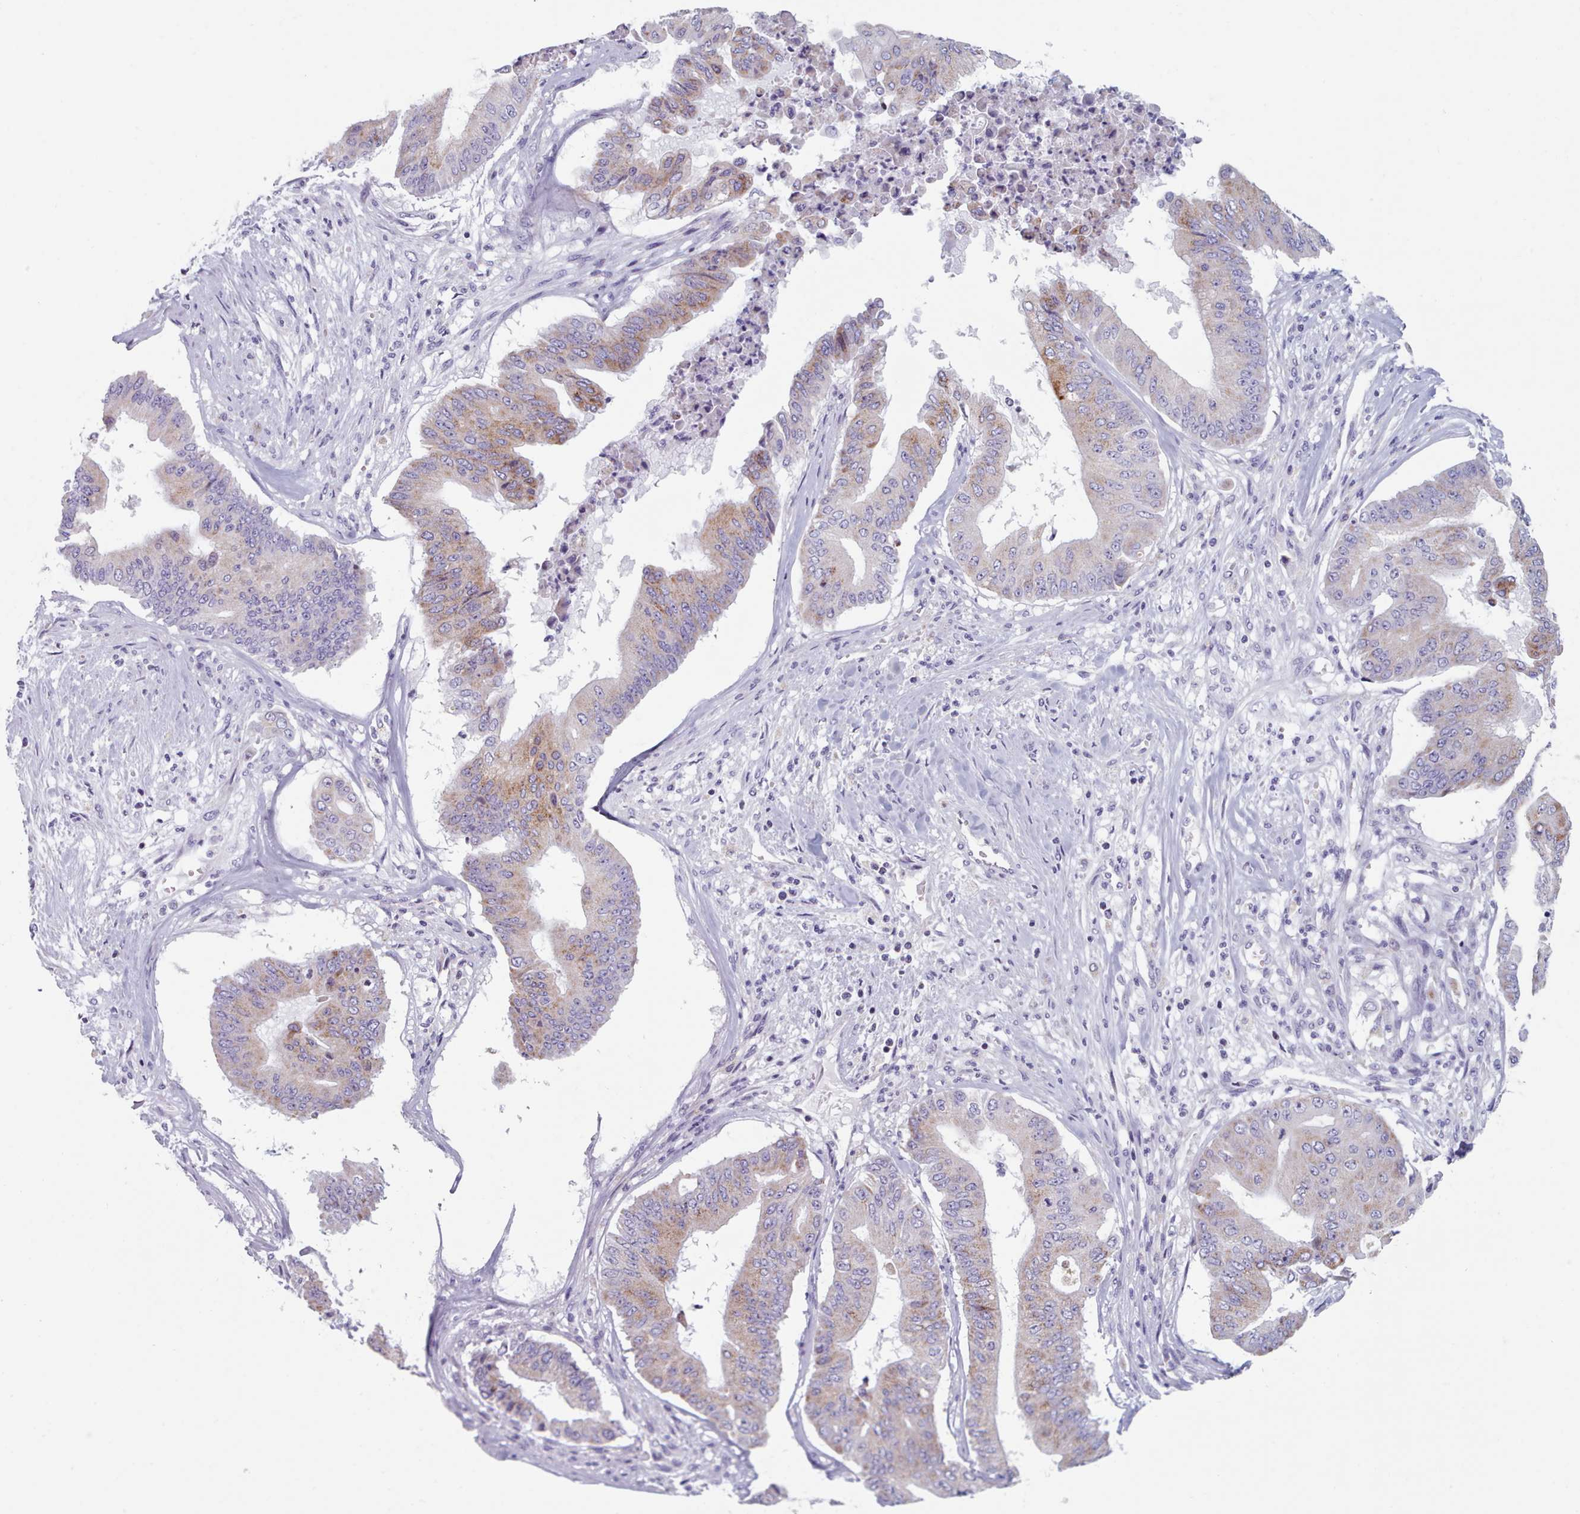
{"staining": {"intensity": "moderate", "quantity": "<25%", "location": "cytoplasmic/membranous"}, "tissue": "pancreatic cancer", "cell_type": "Tumor cells", "image_type": "cancer", "snomed": [{"axis": "morphology", "description": "Adenocarcinoma, NOS"}, {"axis": "topography", "description": "Pancreas"}], "caption": "Moderate cytoplasmic/membranous positivity is identified in about <25% of tumor cells in pancreatic cancer (adenocarcinoma). (brown staining indicates protein expression, while blue staining denotes nuclei).", "gene": "FAM170B", "patient": {"sex": "female", "age": 77}}